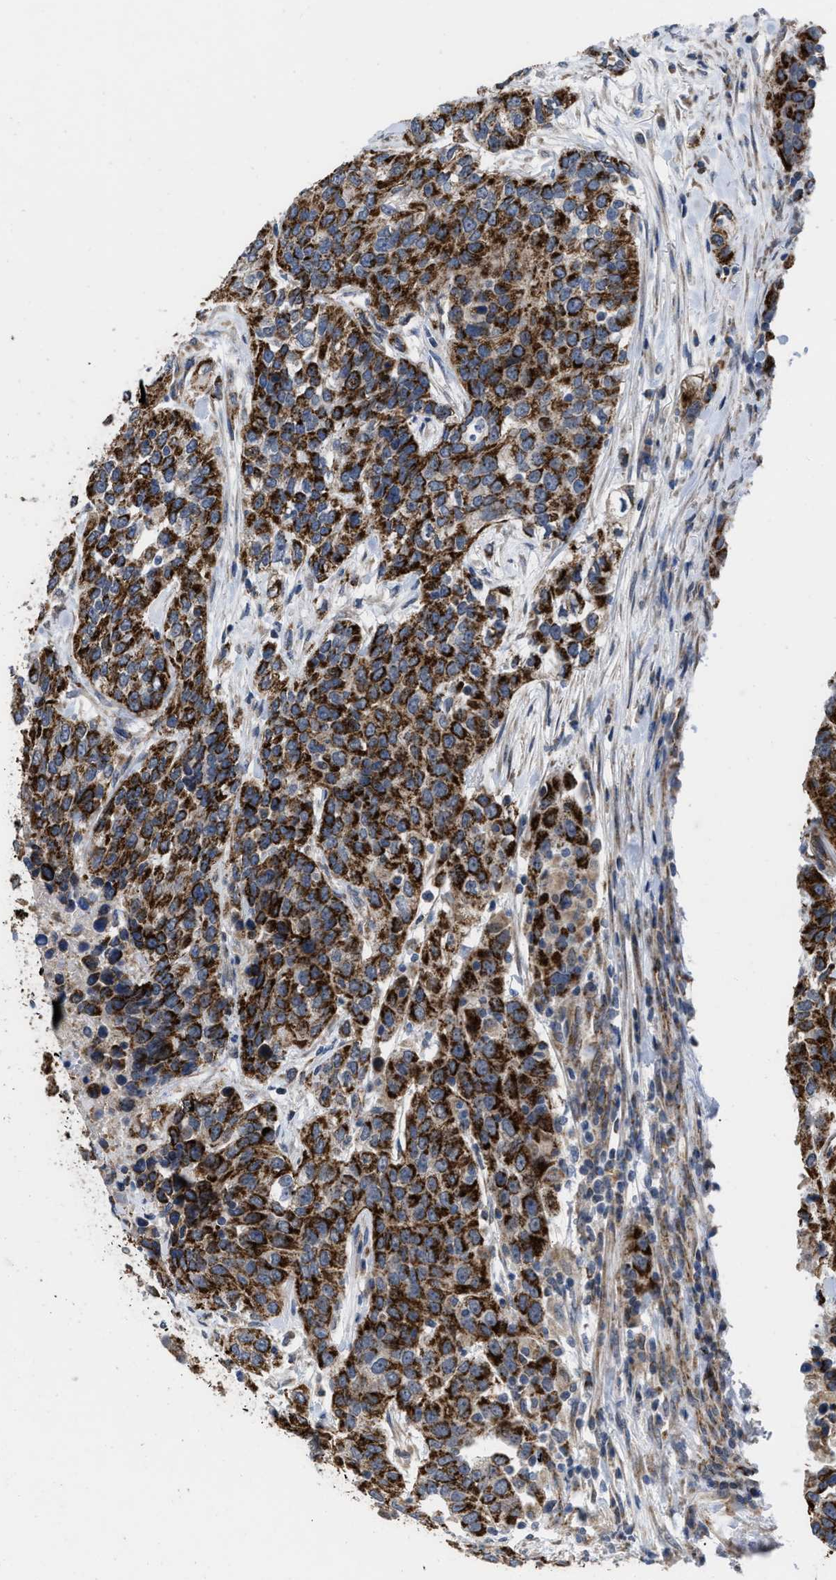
{"staining": {"intensity": "strong", "quantity": ">75%", "location": "cytoplasmic/membranous"}, "tissue": "urothelial cancer", "cell_type": "Tumor cells", "image_type": "cancer", "snomed": [{"axis": "morphology", "description": "Urothelial carcinoma, High grade"}, {"axis": "topography", "description": "Urinary bladder"}], "caption": "Immunohistochemical staining of human urothelial carcinoma (high-grade) demonstrates high levels of strong cytoplasmic/membranous staining in approximately >75% of tumor cells.", "gene": "AKAP1", "patient": {"sex": "female", "age": 80}}